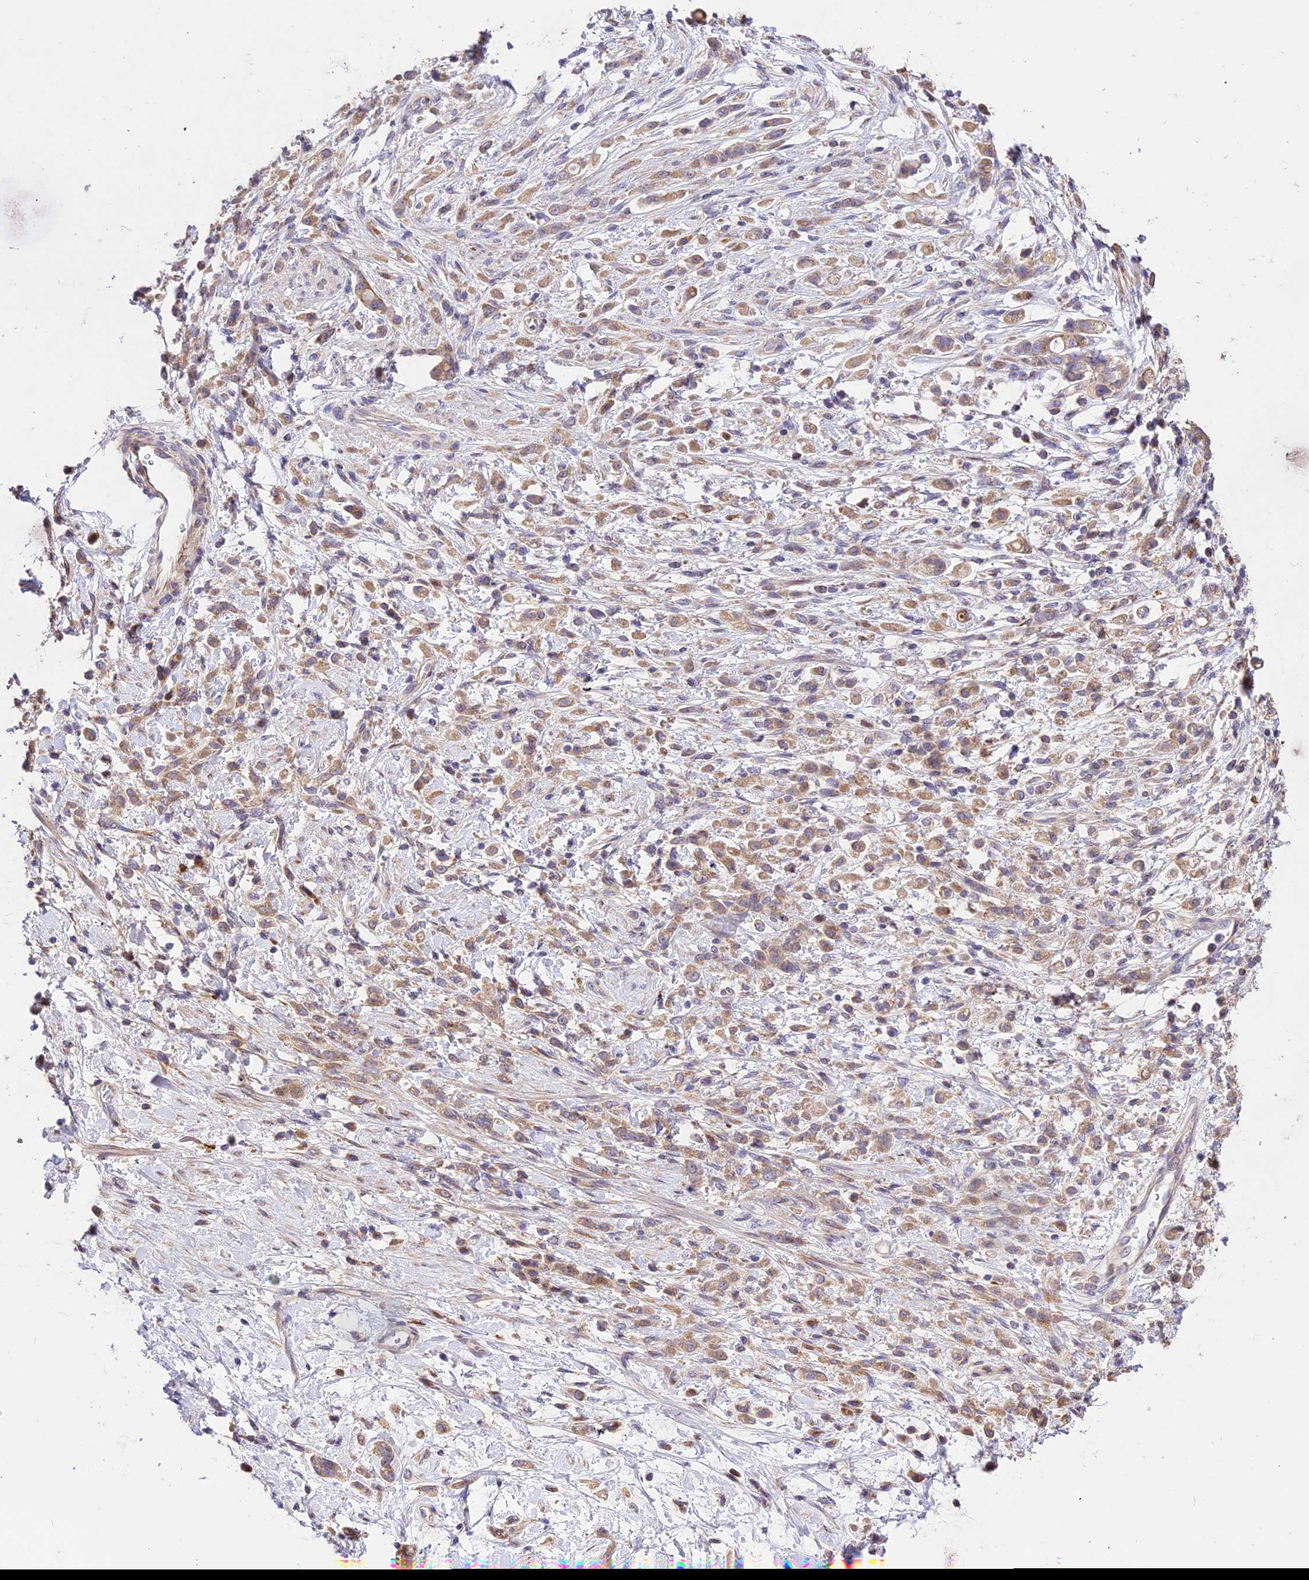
{"staining": {"intensity": "moderate", "quantity": ">75%", "location": "cytoplasmic/membranous"}, "tissue": "stomach cancer", "cell_type": "Tumor cells", "image_type": "cancer", "snomed": [{"axis": "morphology", "description": "Adenocarcinoma, NOS"}, {"axis": "topography", "description": "Stomach"}], "caption": "Immunohistochemistry (IHC) of stomach adenocarcinoma reveals medium levels of moderate cytoplasmic/membranous positivity in approximately >75% of tumor cells.", "gene": "ROCK1", "patient": {"sex": "female", "age": 60}}